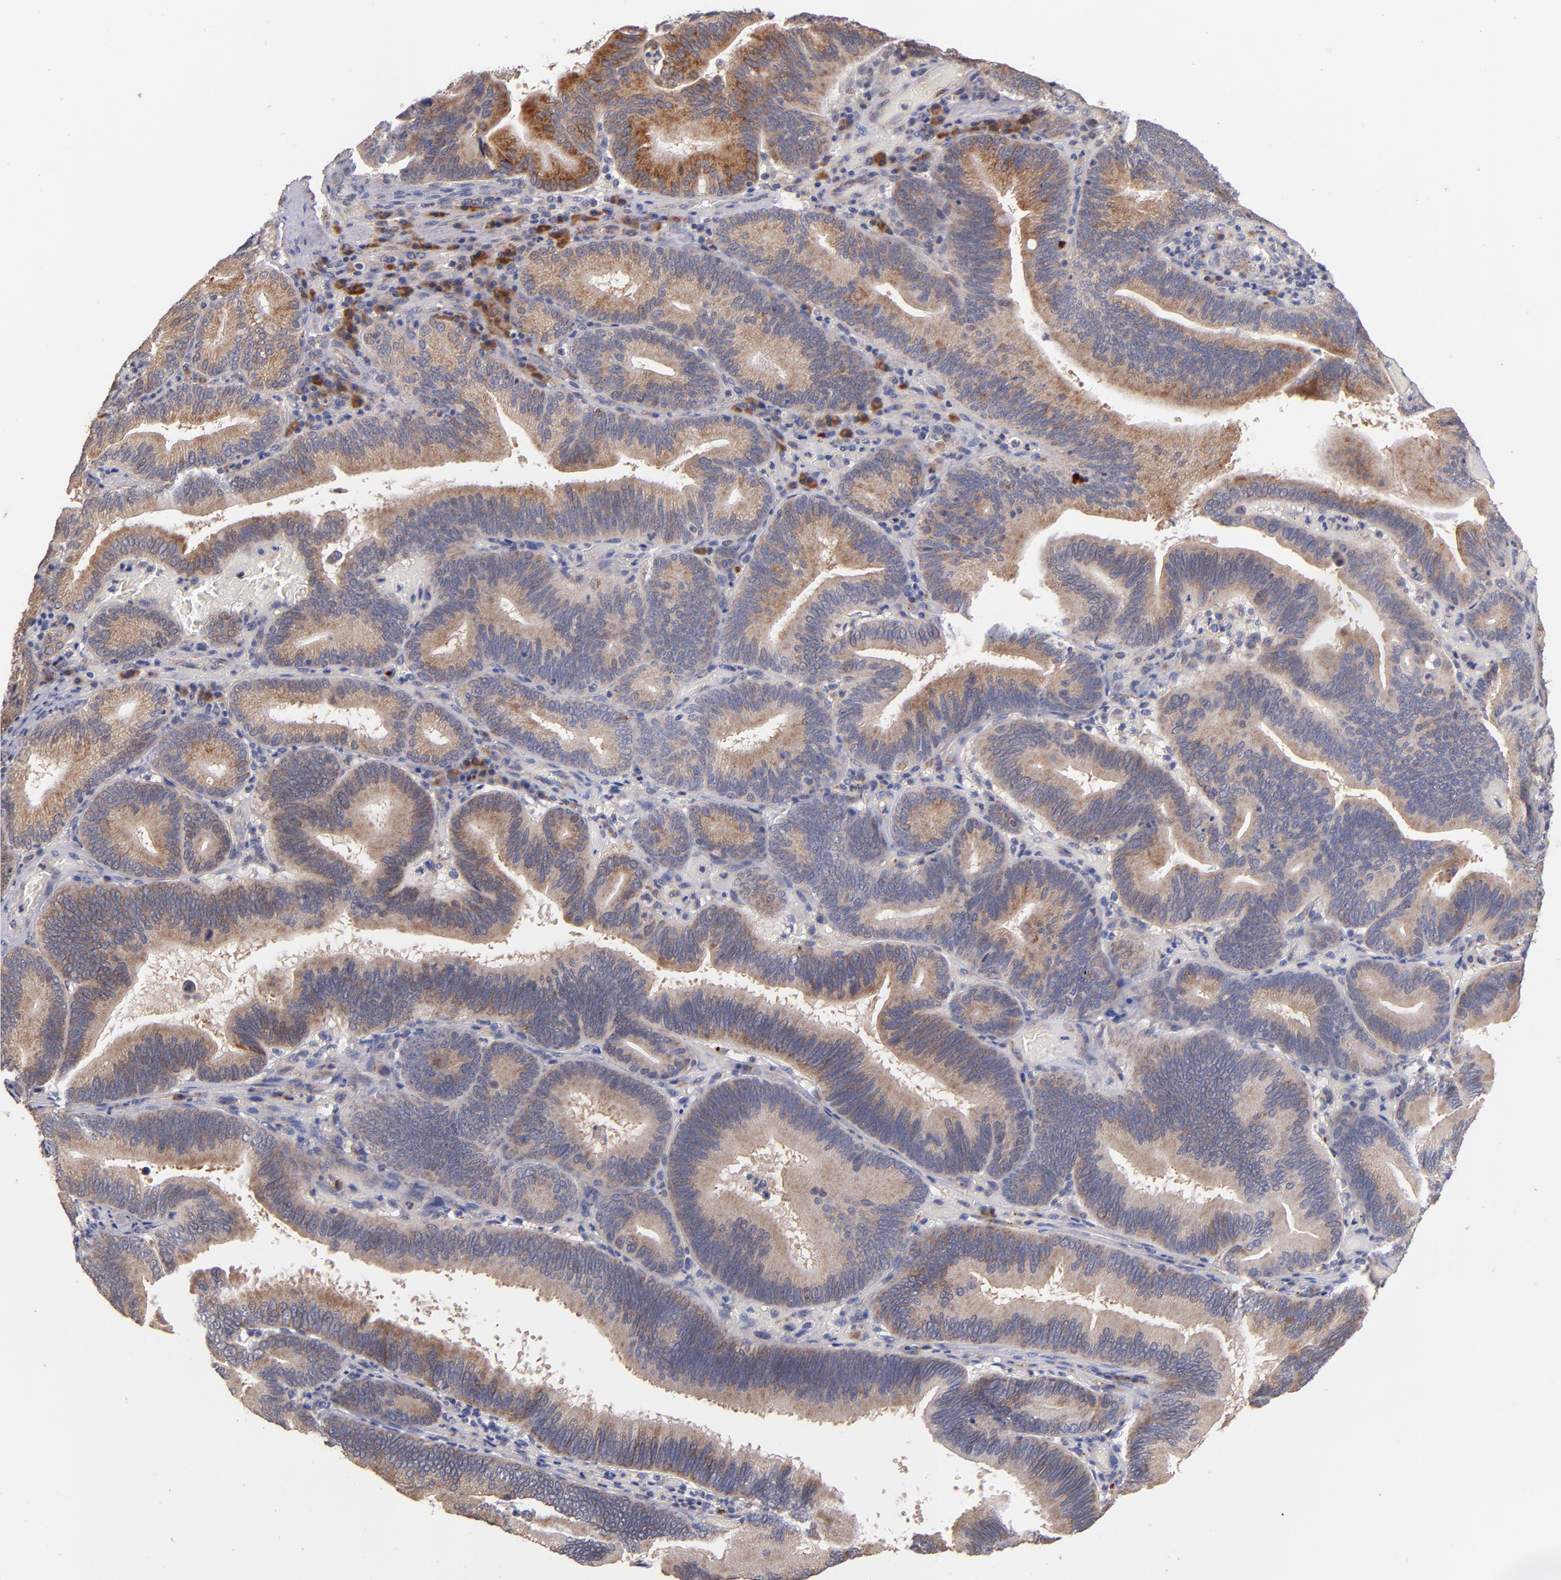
{"staining": {"intensity": "weak", "quantity": ">75%", "location": "cytoplasmic/membranous"}, "tissue": "pancreatic cancer", "cell_type": "Tumor cells", "image_type": "cancer", "snomed": [{"axis": "morphology", "description": "Adenocarcinoma, NOS"}, {"axis": "topography", "description": "Pancreas"}], "caption": "A high-resolution histopathology image shows IHC staining of pancreatic cancer, which displays weak cytoplasmic/membranous staining in approximately >75% of tumor cells. The protein is shown in brown color, while the nuclei are stained blue.", "gene": "DIABLO", "patient": {"sex": "male", "age": 82}}